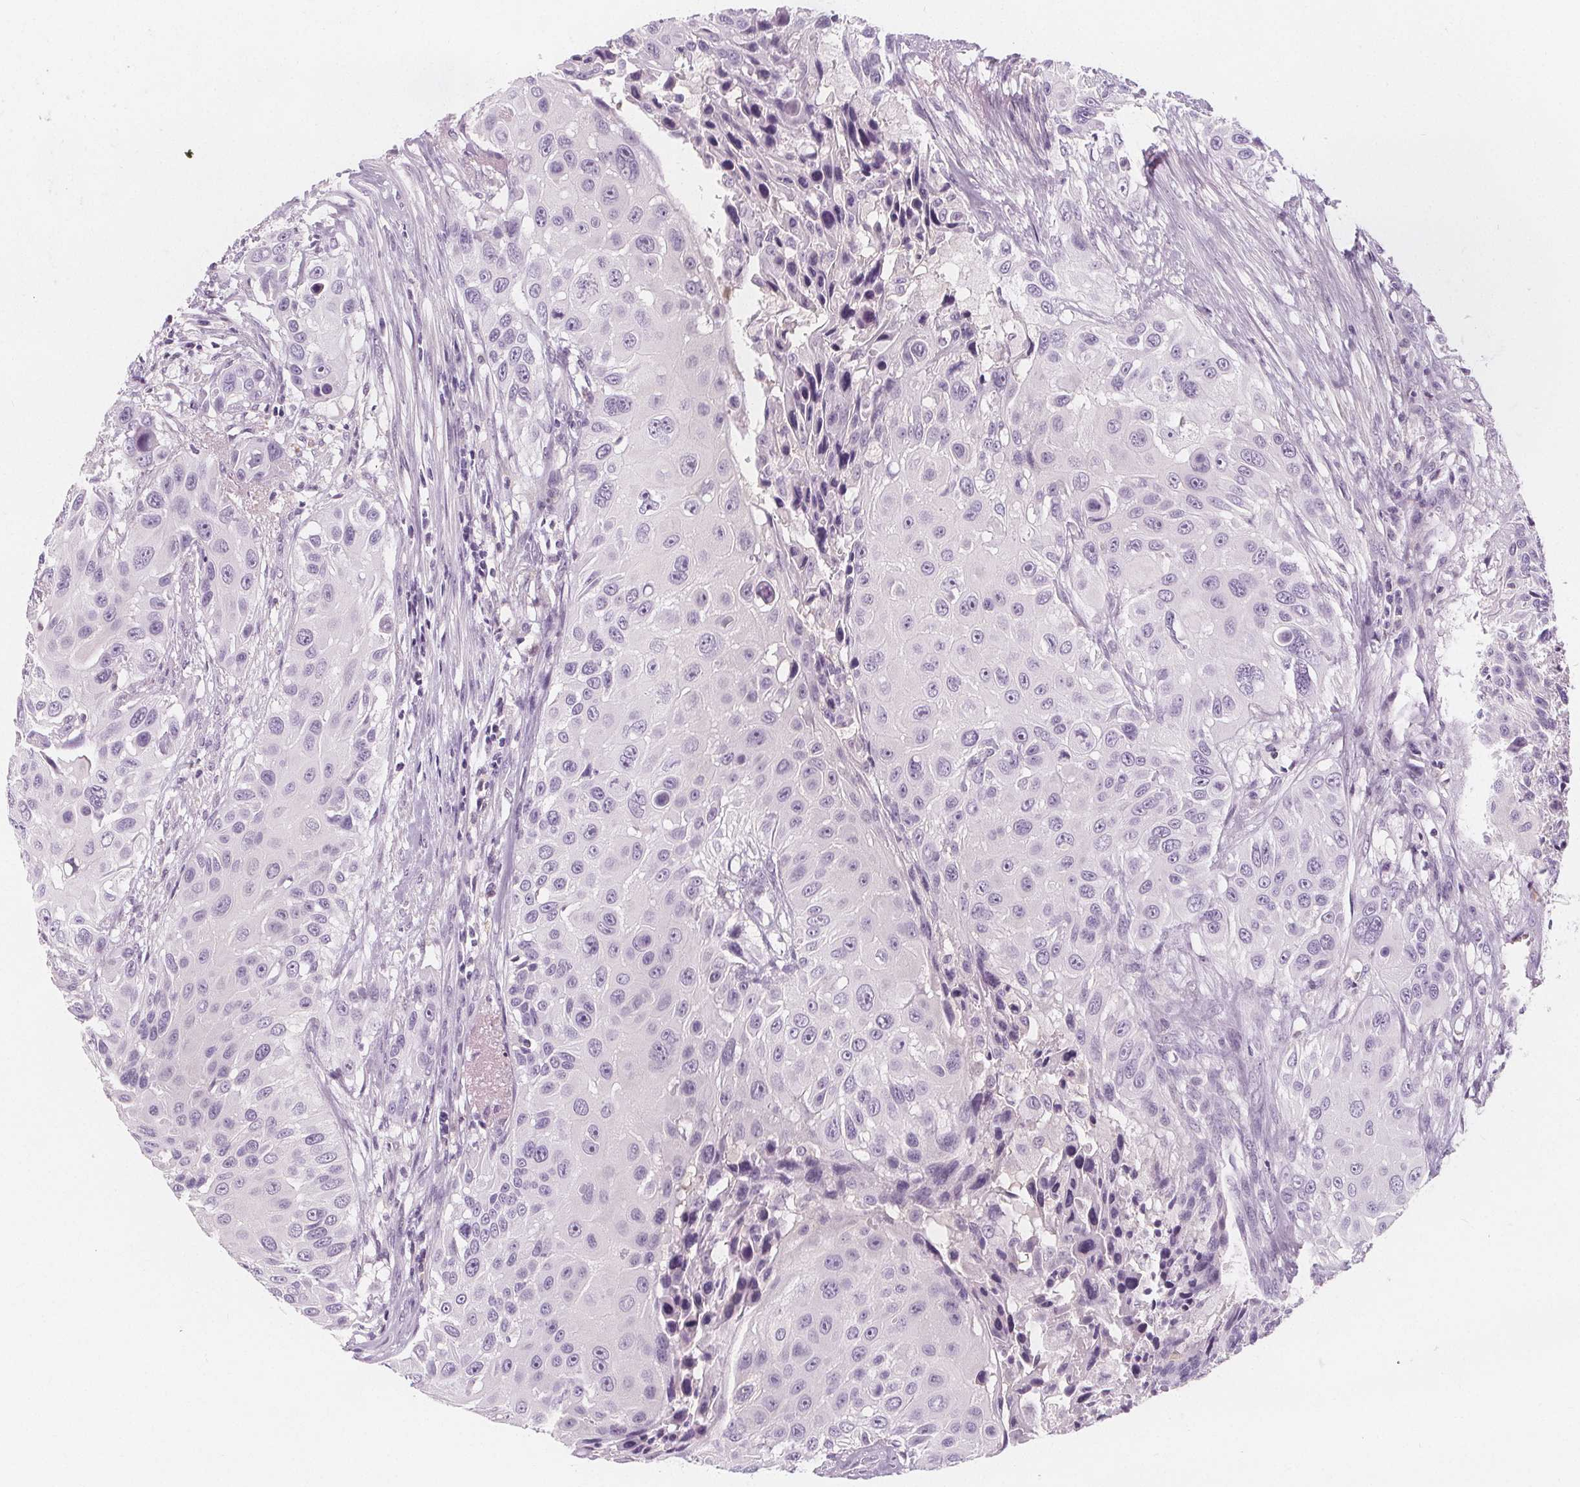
{"staining": {"intensity": "negative", "quantity": "none", "location": "none"}, "tissue": "urothelial cancer", "cell_type": "Tumor cells", "image_type": "cancer", "snomed": [{"axis": "morphology", "description": "Urothelial carcinoma, NOS"}, {"axis": "topography", "description": "Urinary bladder"}], "caption": "Photomicrograph shows no significant protein expression in tumor cells of urothelial cancer.", "gene": "UGP2", "patient": {"sex": "male", "age": 55}}